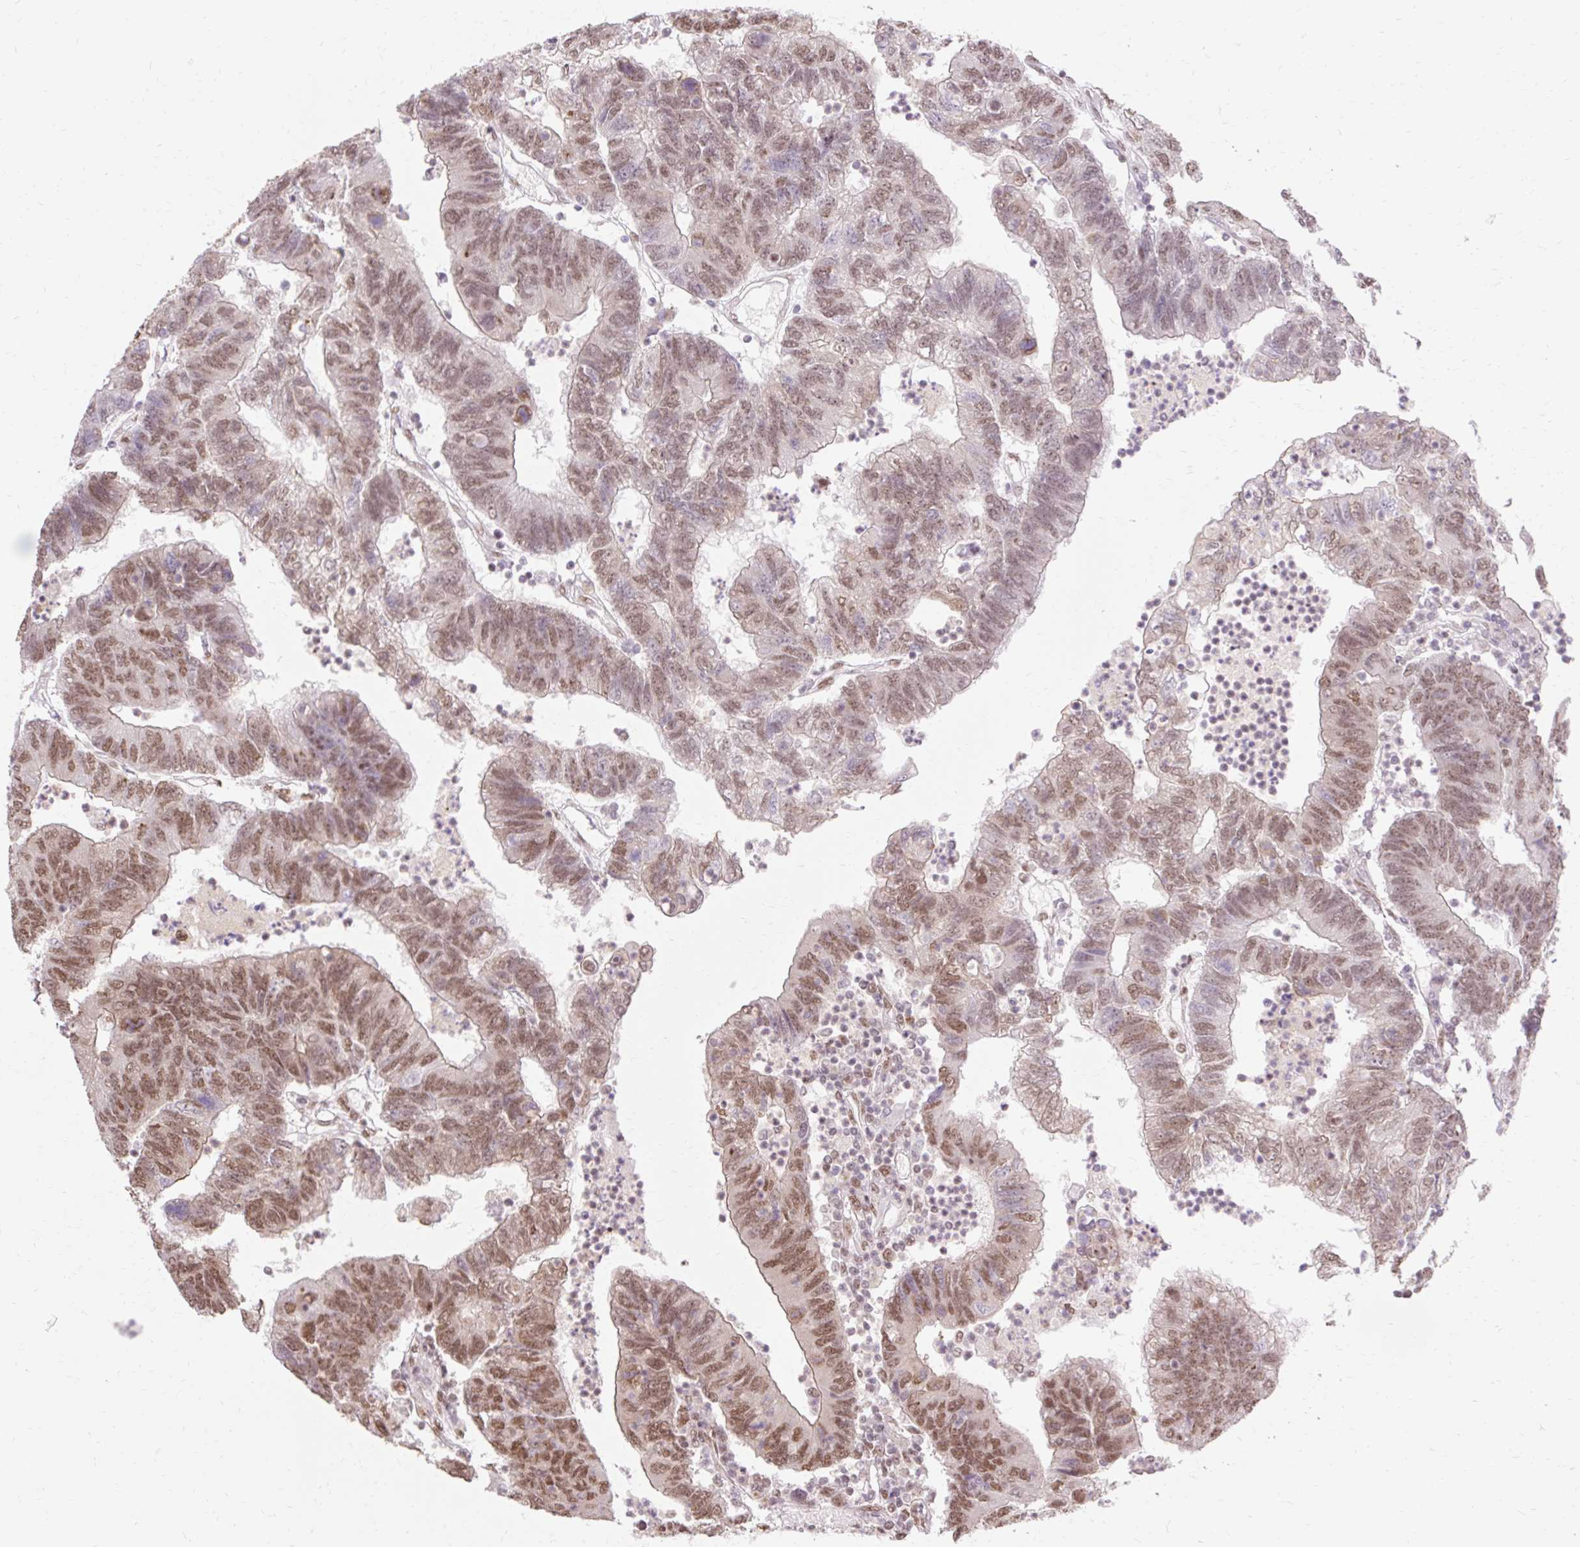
{"staining": {"intensity": "moderate", "quantity": ">75%", "location": "cytoplasmic/membranous,nuclear"}, "tissue": "colorectal cancer", "cell_type": "Tumor cells", "image_type": "cancer", "snomed": [{"axis": "morphology", "description": "Adenocarcinoma, NOS"}, {"axis": "topography", "description": "Colon"}], "caption": "This photomicrograph reveals immunohistochemistry (IHC) staining of human colorectal cancer, with medium moderate cytoplasmic/membranous and nuclear staining in about >75% of tumor cells.", "gene": "NPIPB12", "patient": {"sex": "female", "age": 48}}